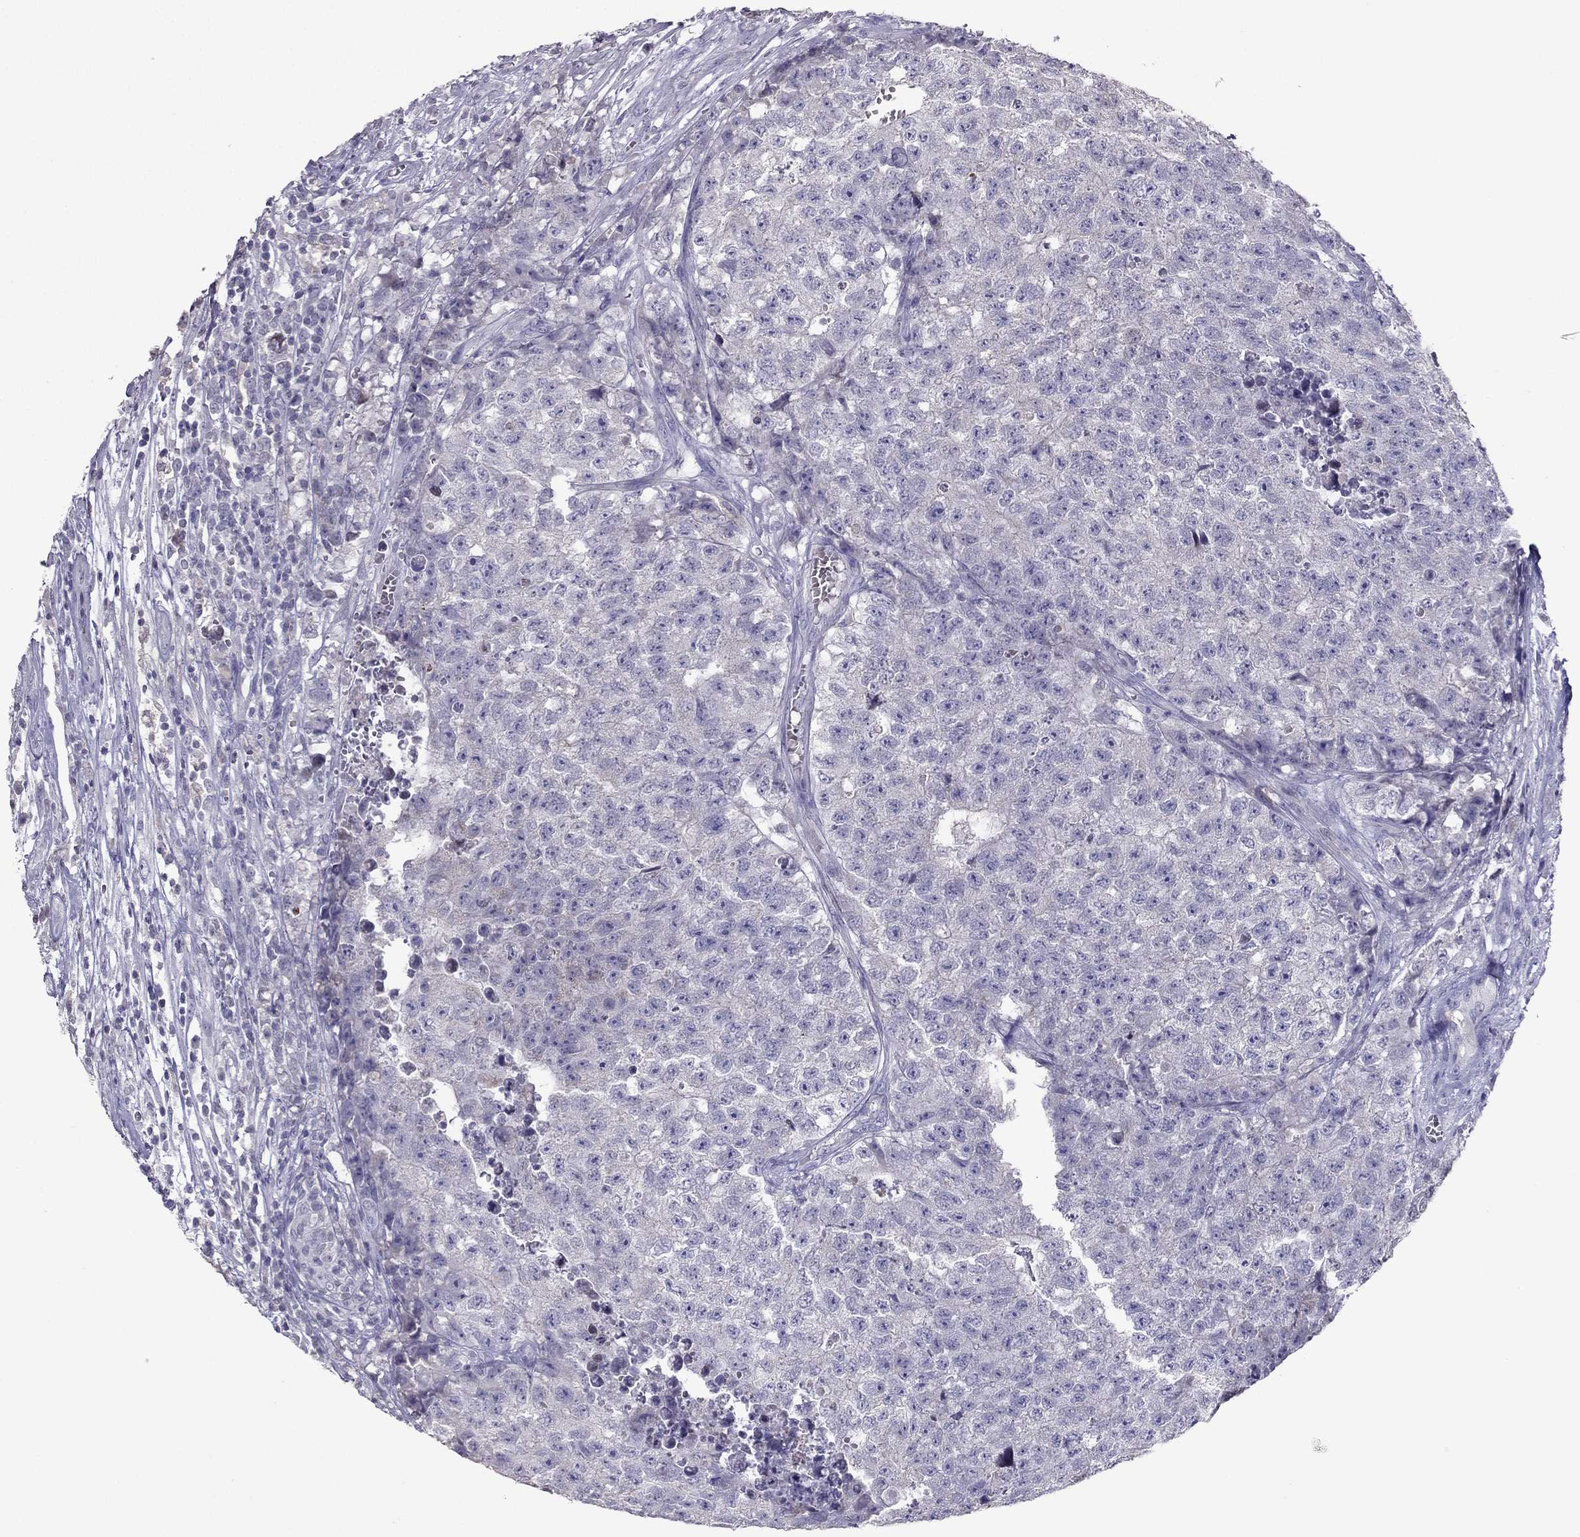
{"staining": {"intensity": "negative", "quantity": "none", "location": "none"}, "tissue": "testis cancer", "cell_type": "Tumor cells", "image_type": "cancer", "snomed": [{"axis": "morphology", "description": "Seminoma, NOS"}, {"axis": "morphology", "description": "Carcinoma, Embryonal, NOS"}, {"axis": "topography", "description": "Testis"}], "caption": "A high-resolution micrograph shows immunohistochemistry (IHC) staining of testis seminoma, which demonstrates no significant positivity in tumor cells.", "gene": "RGS8", "patient": {"sex": "male", "age": 22}}